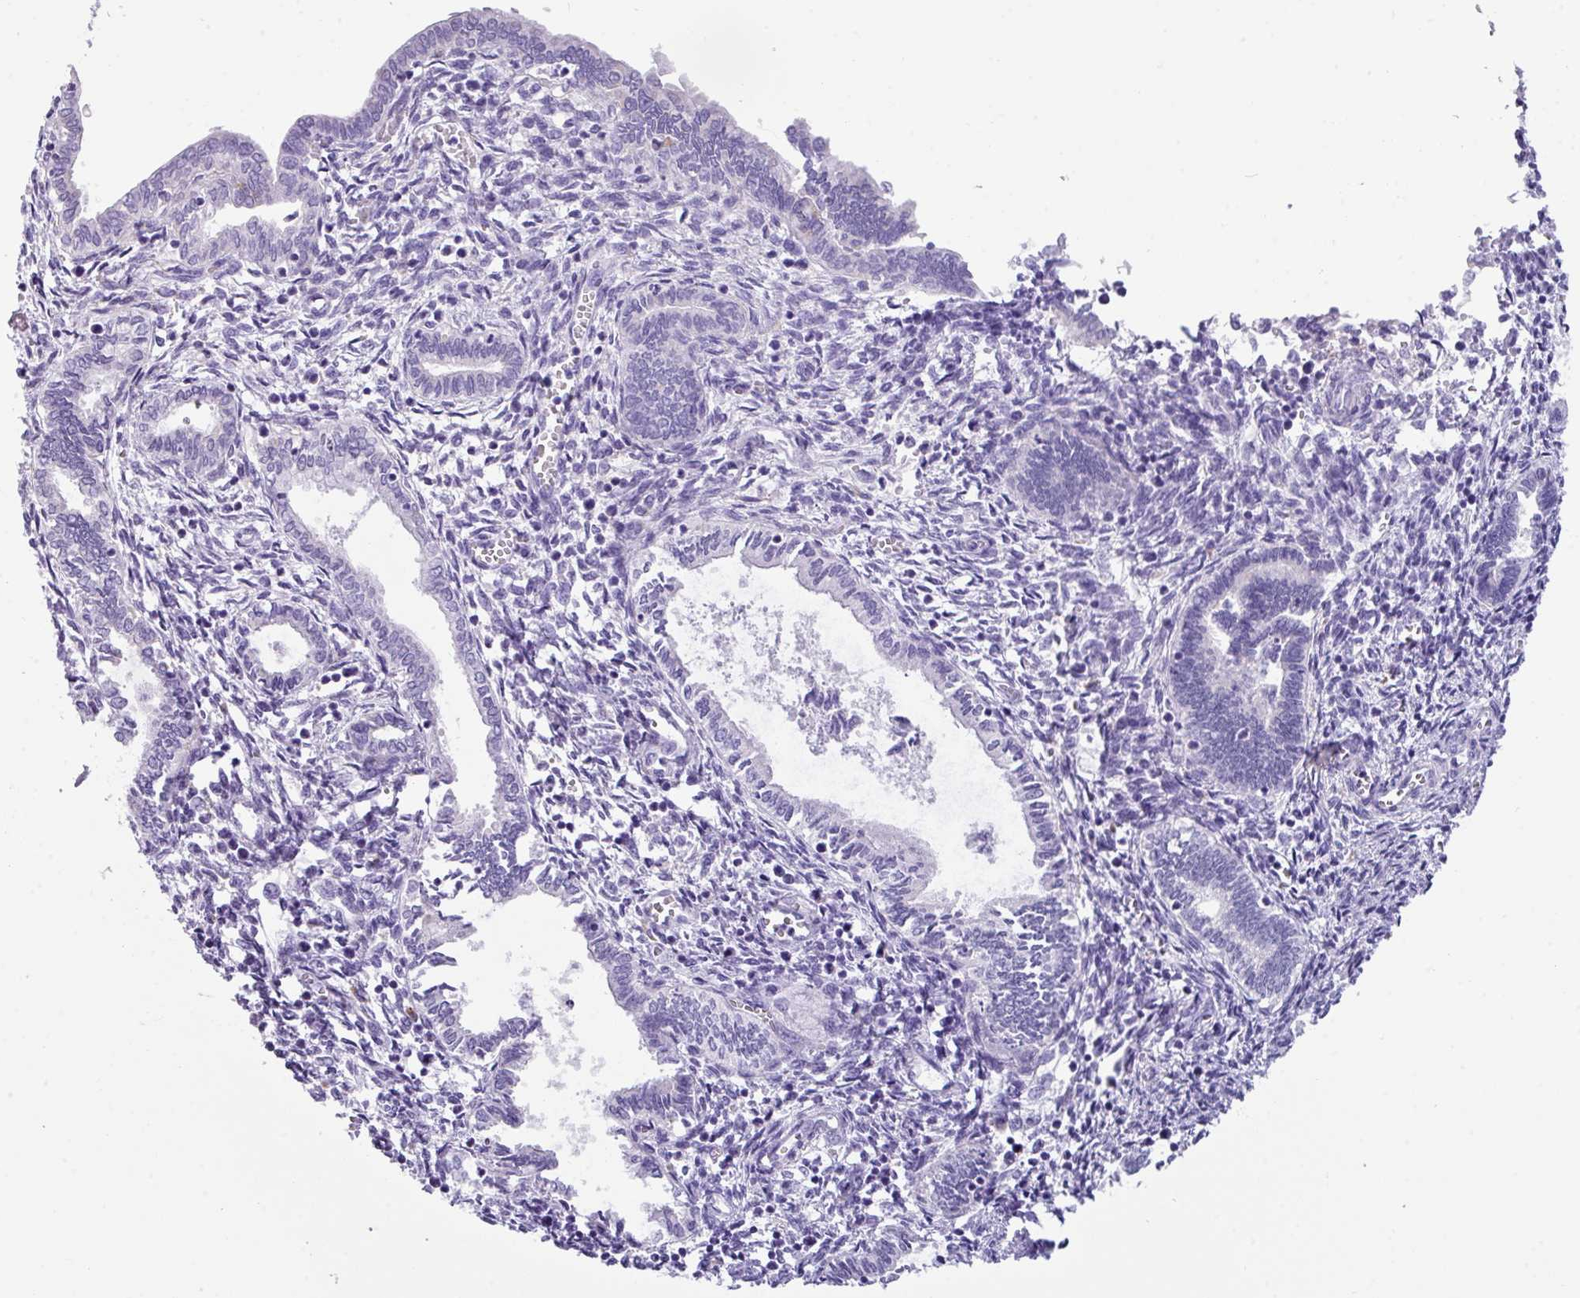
{"staining": {"intensity": "negative", "quantity": "none", "location": "none"}, "tissue": "endometrium", "cell_type": "Cells in endometrial stroma", "image_type": "normal", "snomed": [{"axis": "morphology", "description": "Normal tissue, NOS"}, {"axis": "topography", "description": "Endometrium"}], "caption": "DAB (3,3'-diaminobenzidine) immunohistochemical staining of unremarkable endometrium displays no significant expression in cells in endometrial stroma.", "gene": "NCCRP1", "patient": {"sex": "female", "age": 37}}